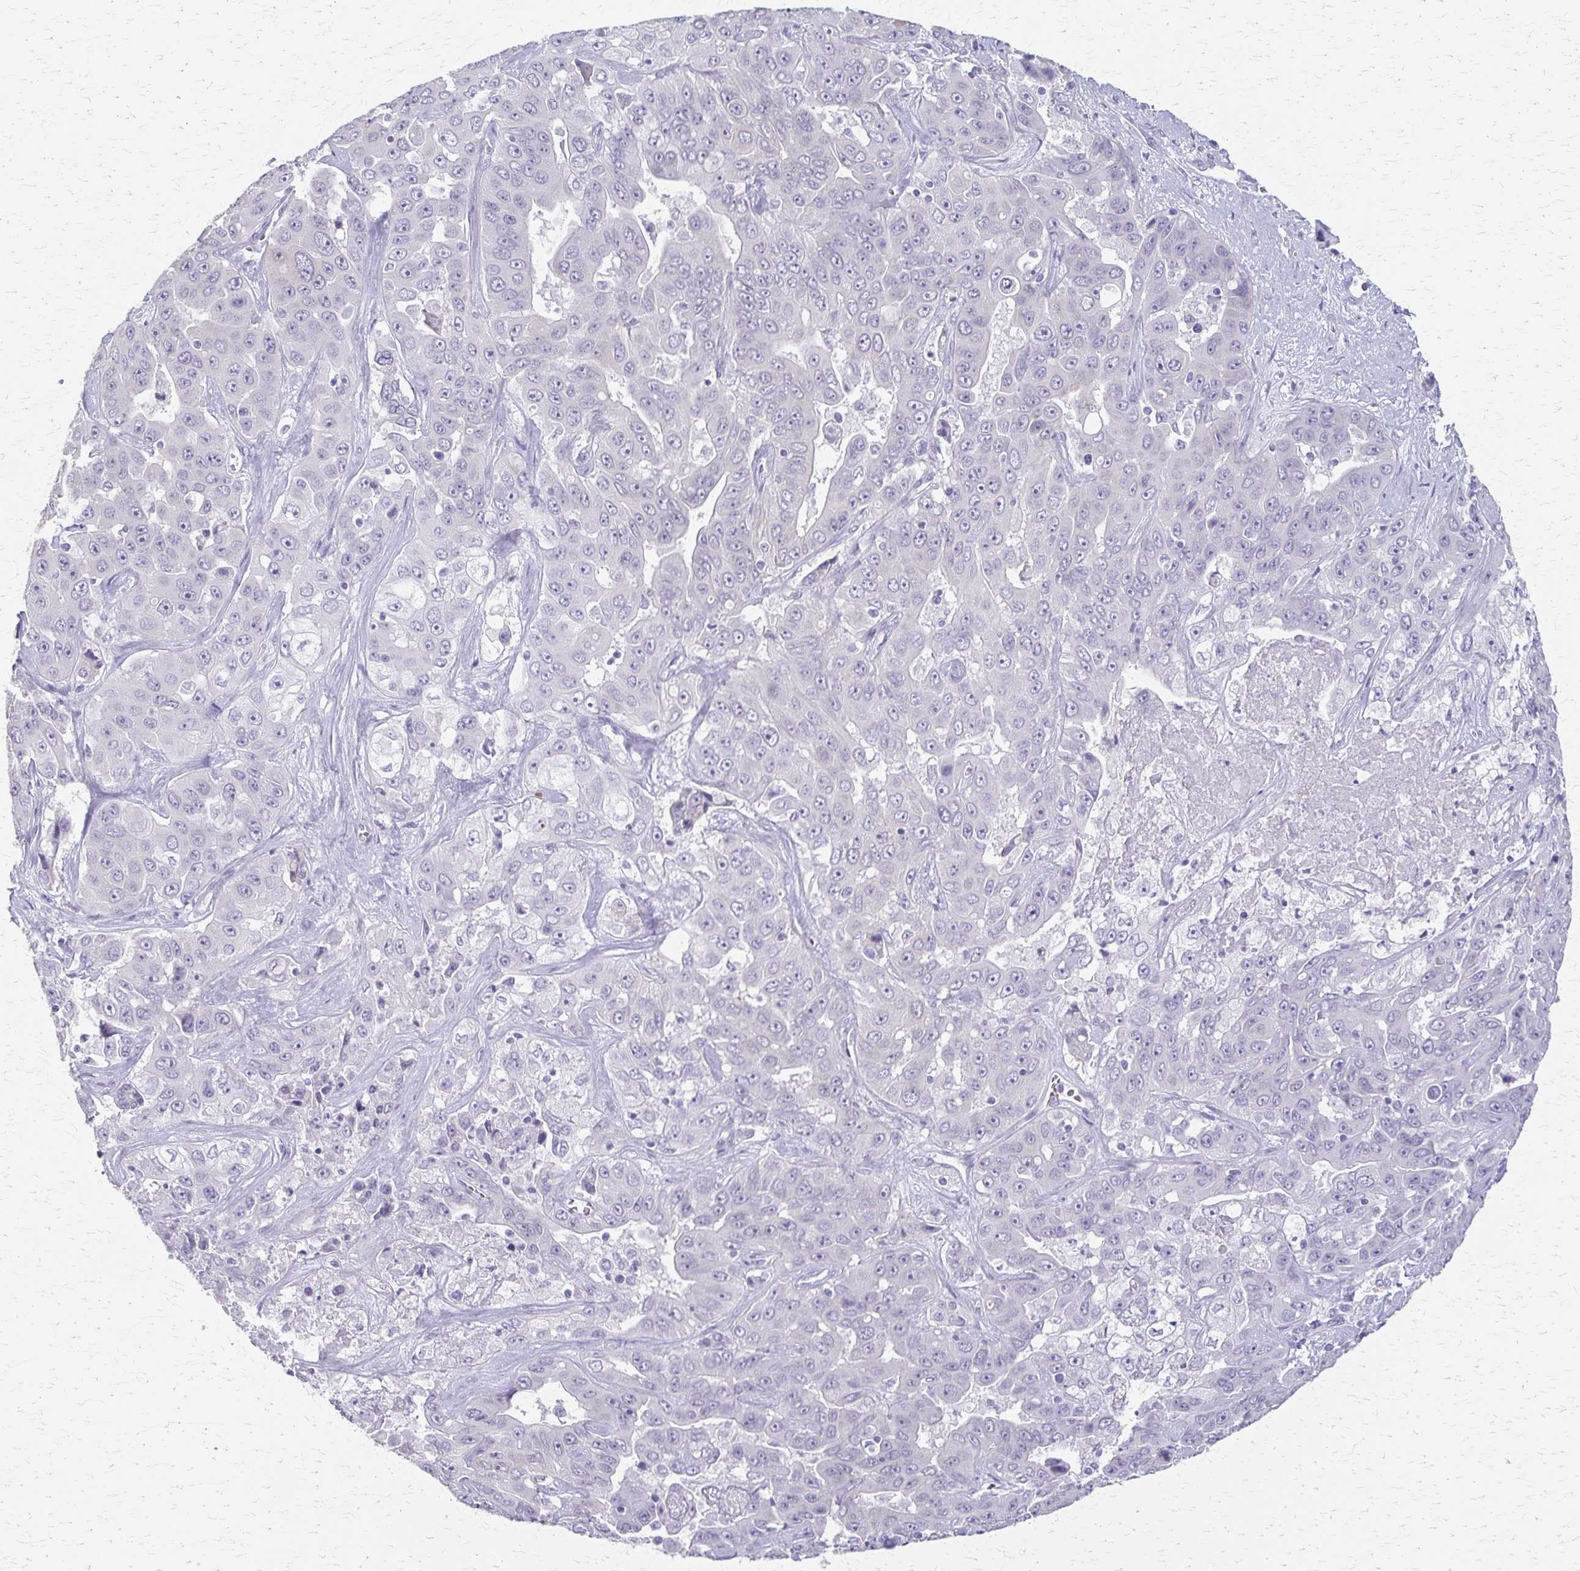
{"staining": {"intensity": "negative", "quantity": "none", "location": "none"}, "tissue": "liver cancer", "cell_type": "Tumor cells", "image_type": "cancer", "snomed": [{"axis": "morphology", "description": "Cholangiocarcinoma"}, {"axis": "topography", "description": "Liver"}], "caption": "This is a micrograph of immunohistochemistry staining of cholangiocarcinoma (liver), which shows no staining in tumor cells.", "gene": "CYB5A", "patient": {"sex": "female", "age": 52}}